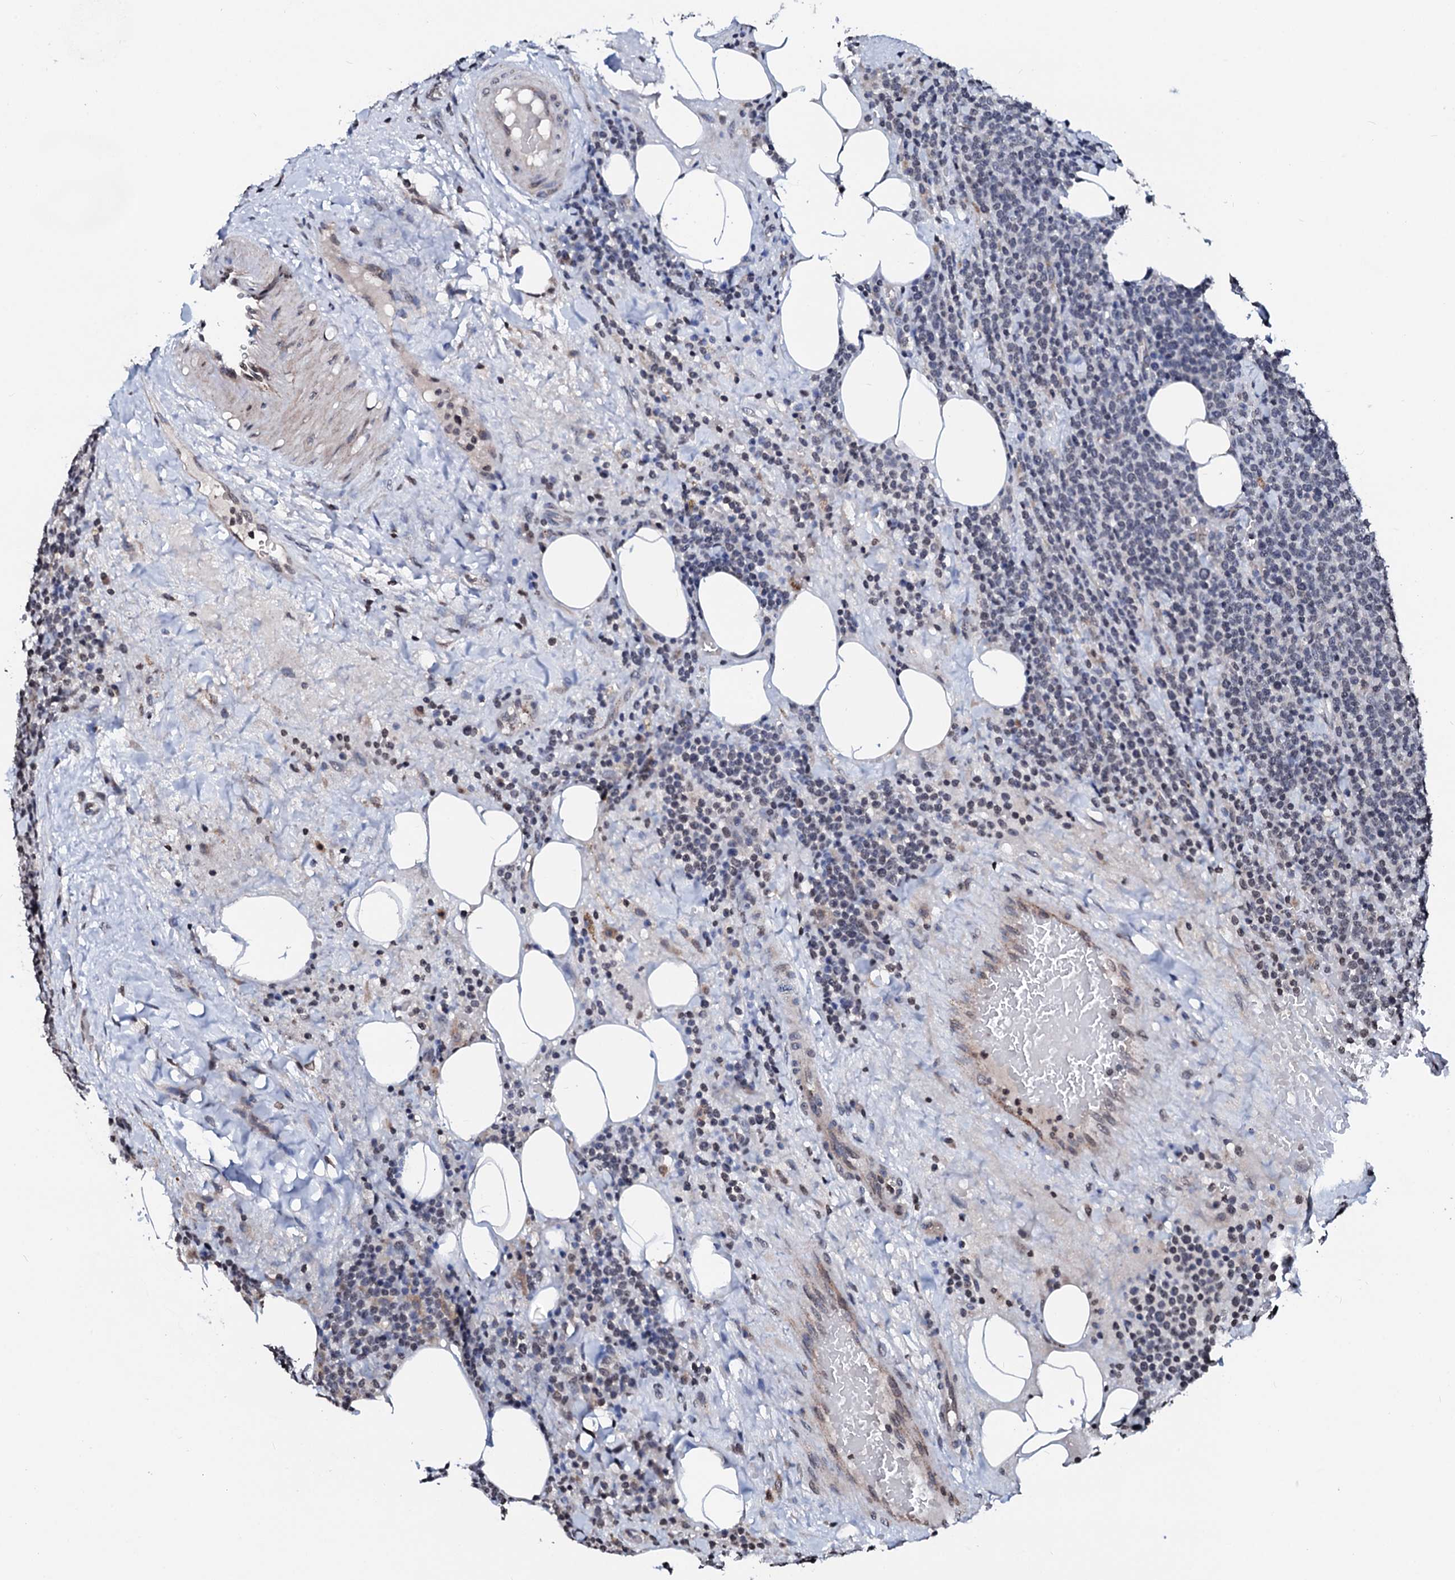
{"staining": {"intensity": "negative", "quantity": "none", "location": "none"}, "tissue": "lymphoma", "cell_type": "Tumor cells", "image_type": "cancer", "snomed": [{"axis": "morphology", "description": "Malignant lymphoma, non-Hodgkin's type, High grade"}, {"axis": "topography", "description": "Lymph node"}], "caption": "Tumor cells show no significant expression in lymphoma.", "gene": "LSM11", "patient": {"sex": "male", "age": 61}}